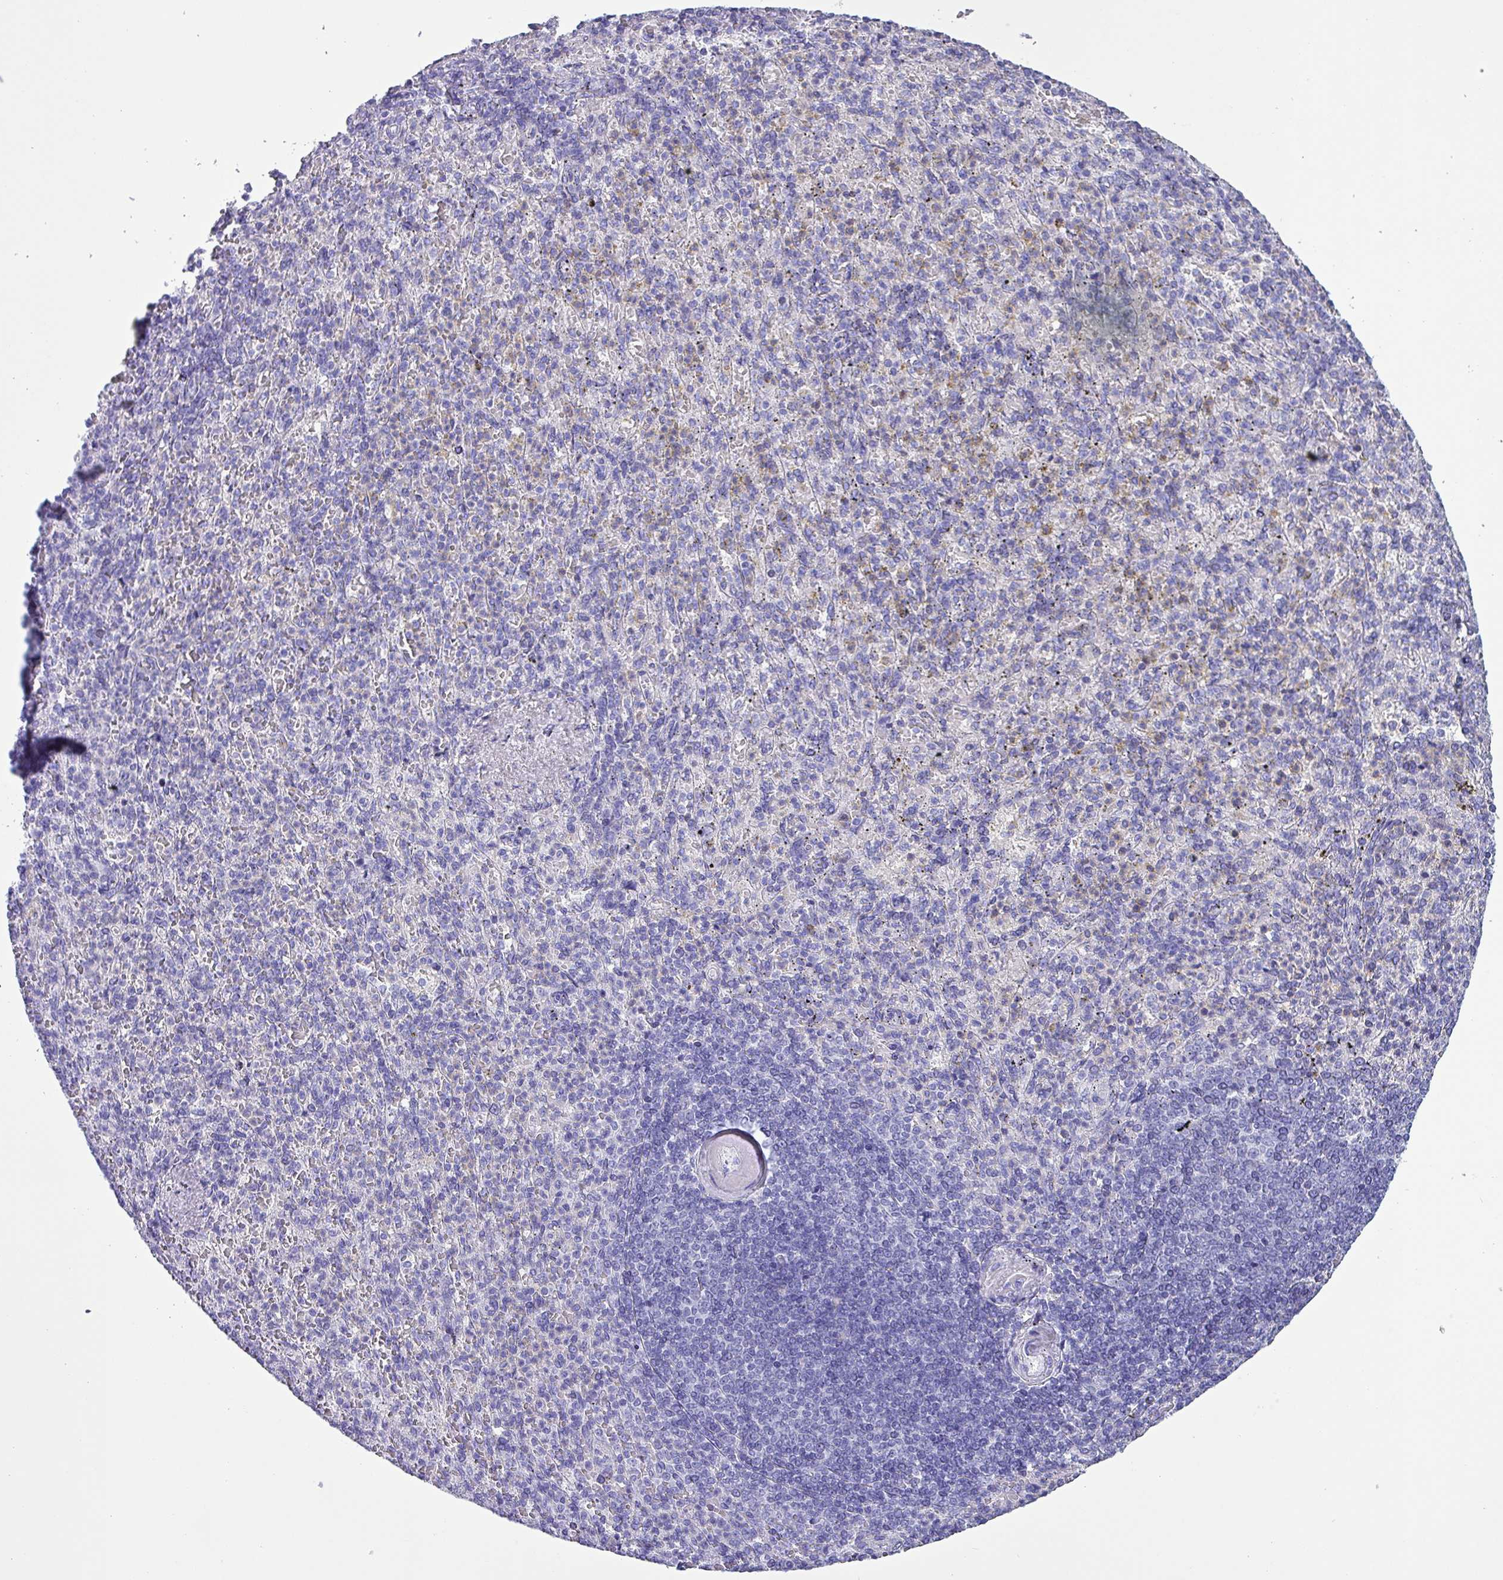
{"staining": {"intensity": "negative", "quantity": "none", "location": "none"}, "tissue": "spleen", "cell_type": "Cells in red pulp", "image_type": "normal", "snomed": [{"axis": "morphology", "description": "Normal tissue, NOS"}, {"axis": "topography", "description": "Spleen"}], "caption": "A photomicrograph of spleen stained for a protein demonstrates no brown staining in cells in red pulp.", "gene": "KRT6A", "patient": {"sex": "female", "age": 74}}